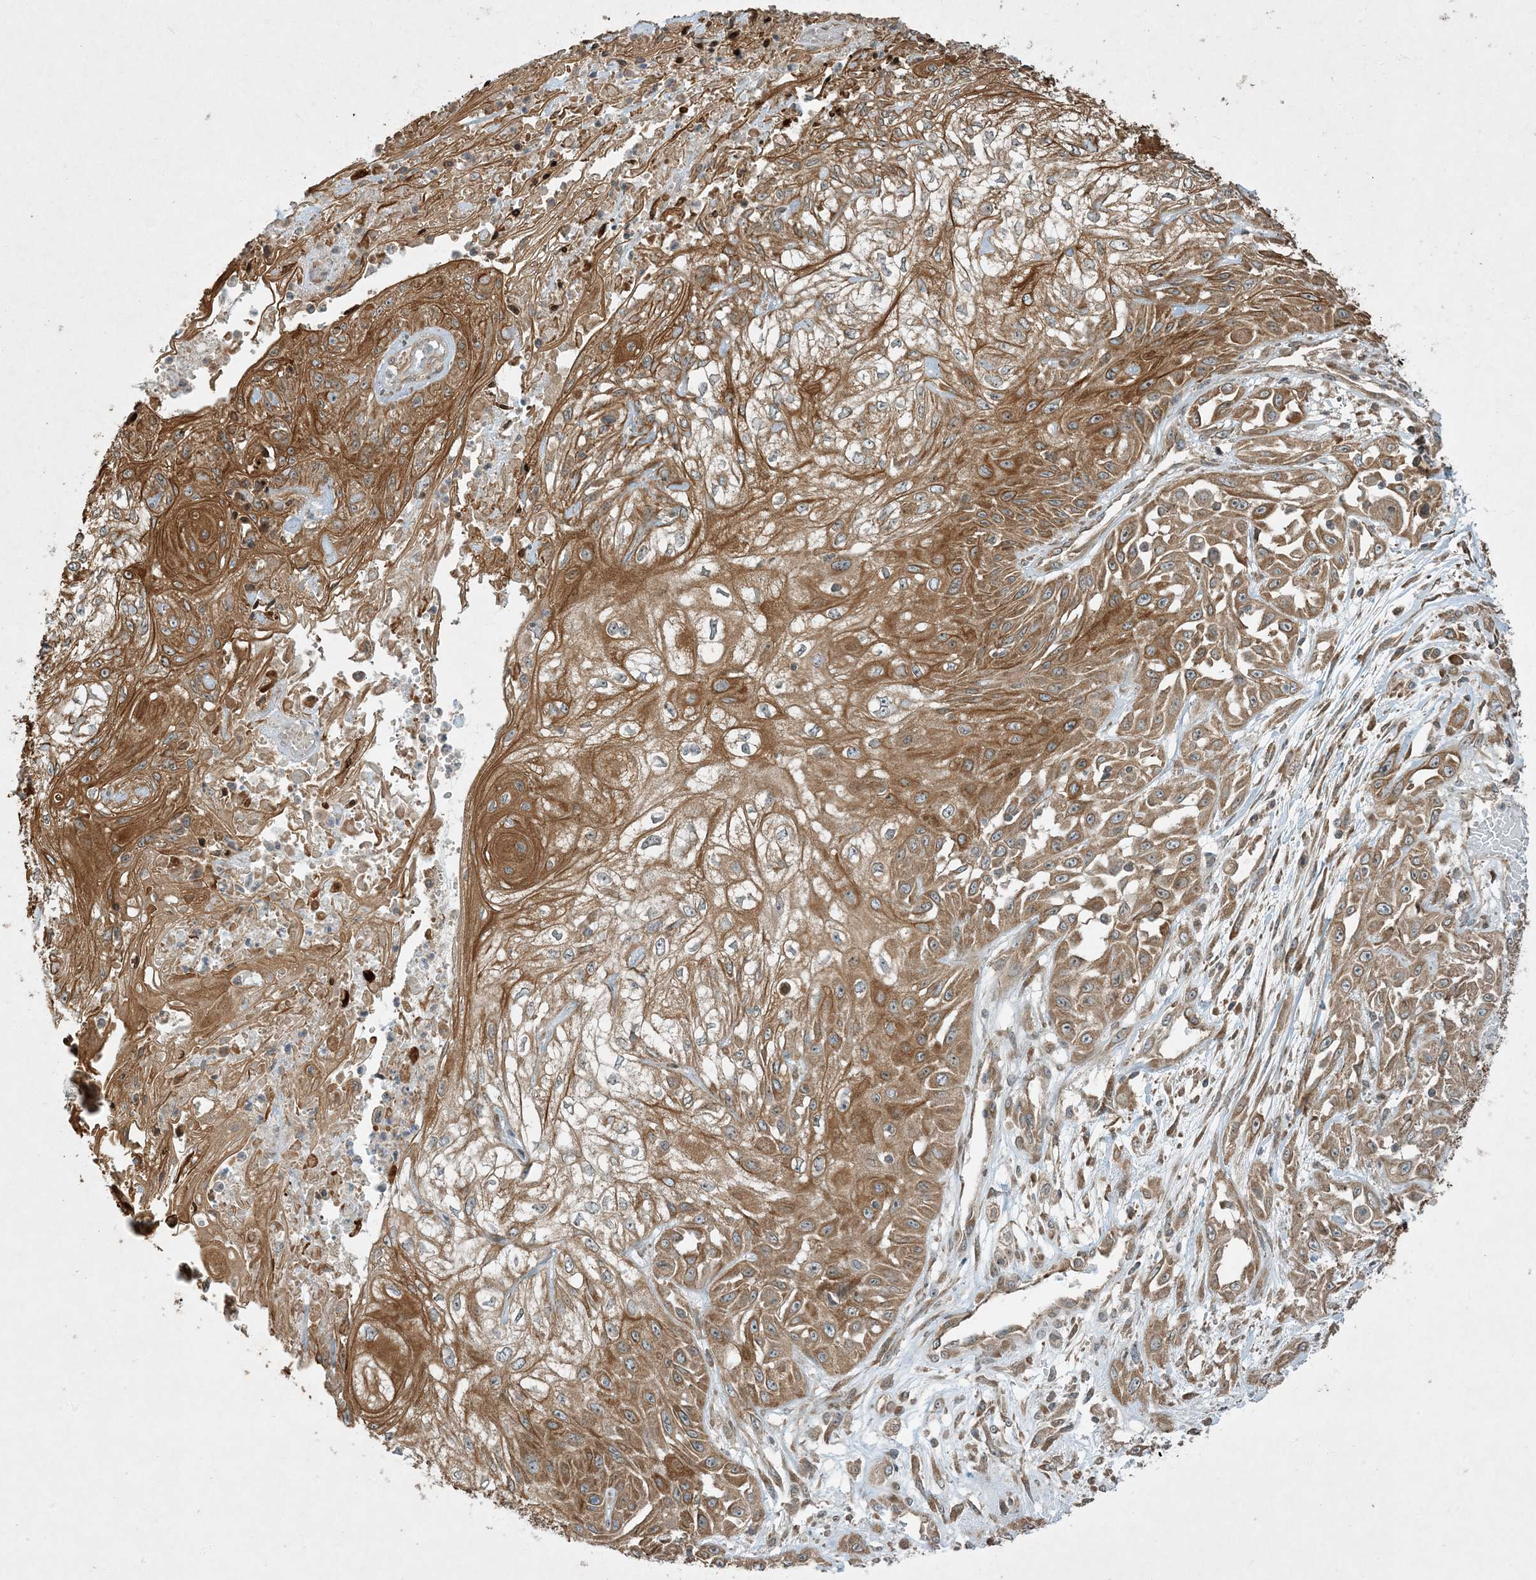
{"staining": {"intensity": "moderate", "quantity": ">75%", "location": "cytoplasmic/membranous"}, "tissue": "skin cancer", "cell_type": "Tumor cells", "image_type": "cancer", "snomed": [{"axis": "morphology", "description": "Squamous cell carcinoma, NOS"}, {"axis": "morphology", "description": "Squamous cell carcinoma, metastatic, NOS"}, {"axis": "topography", "description": "Skin"}, {"axis": "topography", "description": "Lymph node"}], "caption": "Immunohistochemical staining of human skin squamous cell carcinoma shows medium levels of moderate cytoplasmic/membranous protein staining in approximately >75% of tumor cells. Immunohistochemistry stains the protein in brown and the nuclei are stained blue.", "gene": "COMMD8", "patient": {"sex": "male", "age": 75}}